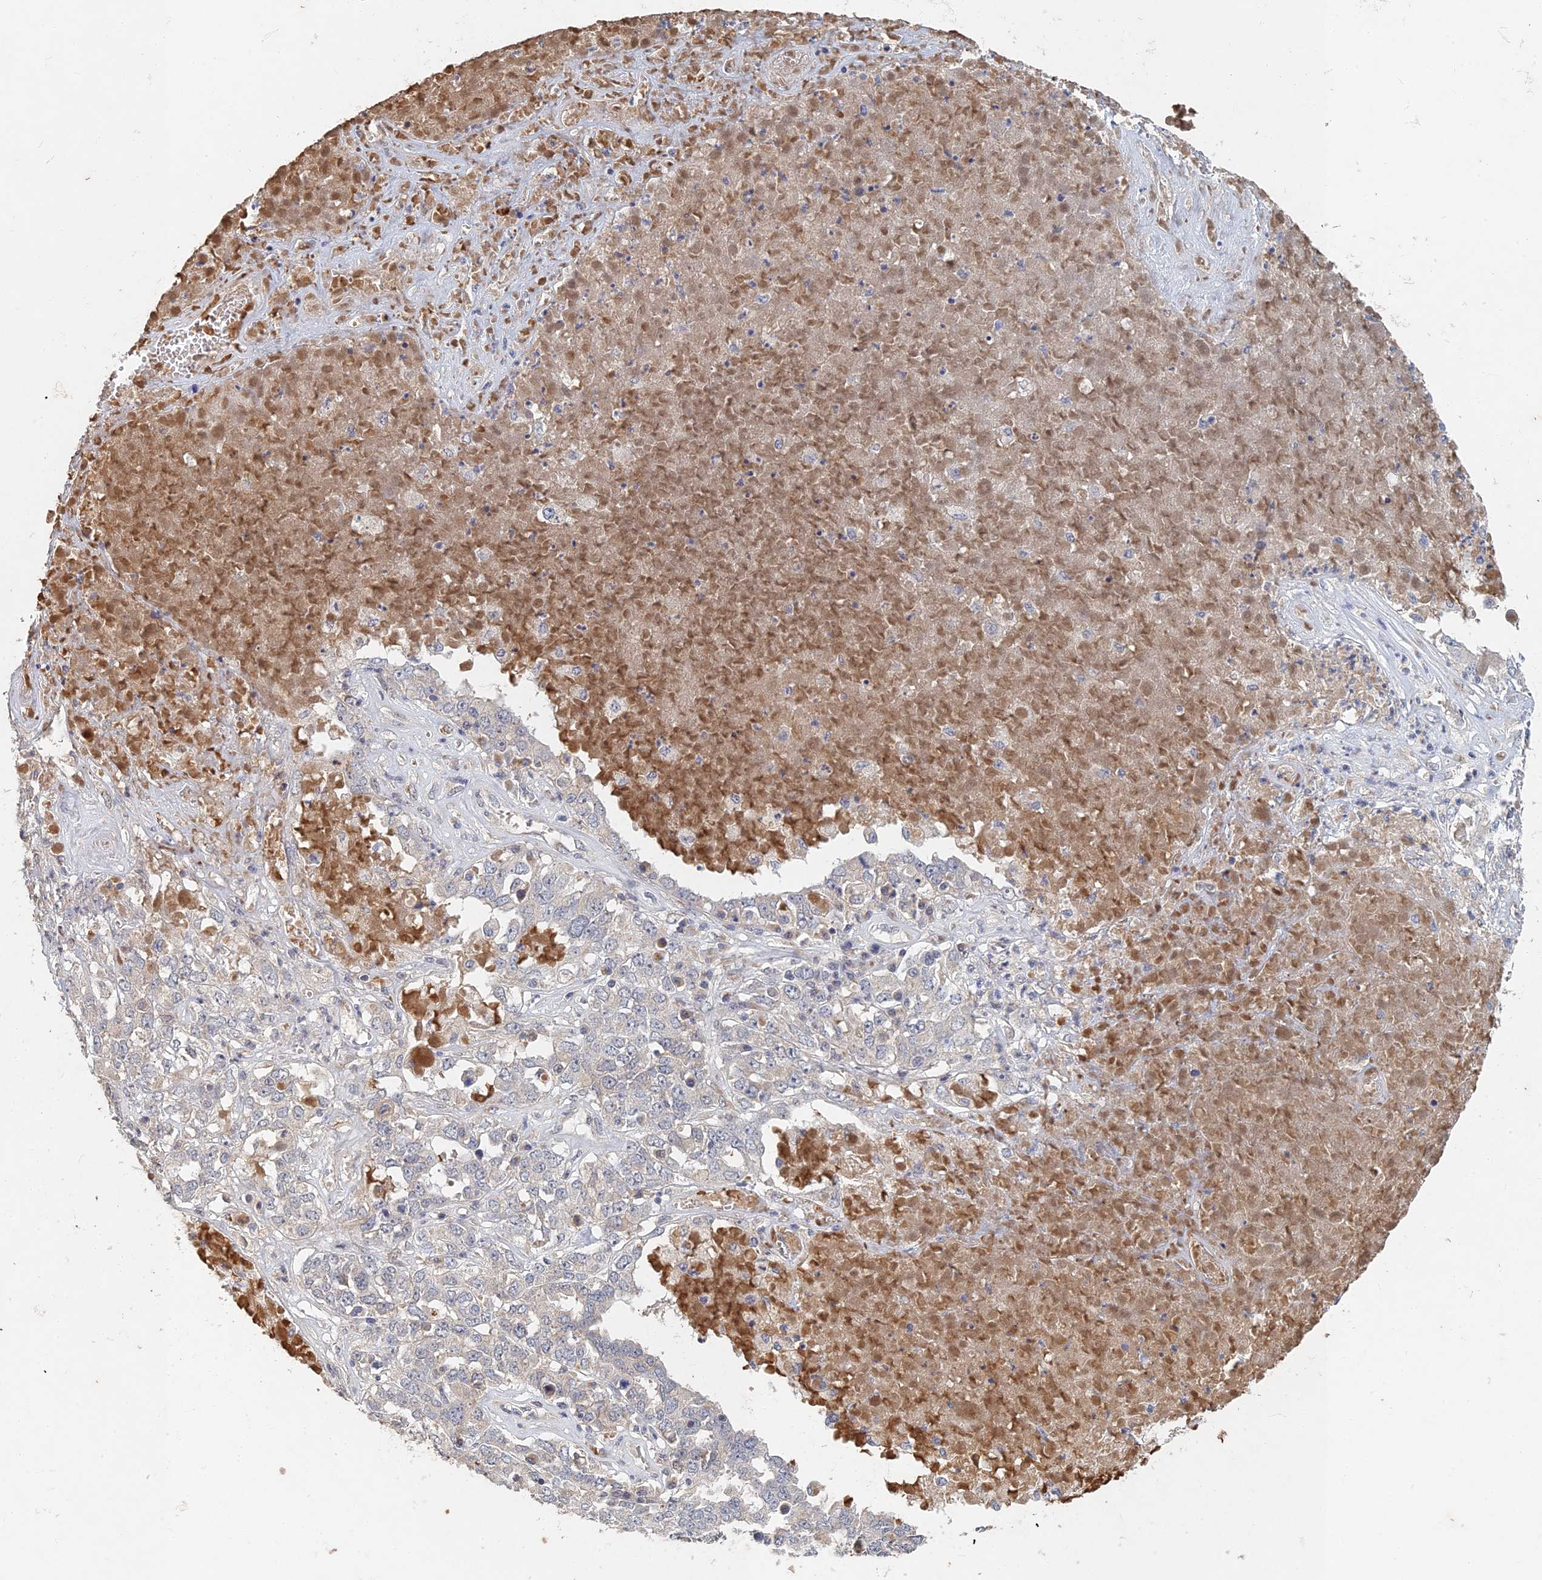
{"staining": {"intensity": "negative", "quantity": "none", "location": "none"}, "tissue": "ovarian cancer", "cell_type": "Tumor cells", "image_type": "cancer", "snomed": [{"axis": "morphology", "description": "Carcinoma, endometroid"}, {"axis": "topography", "description": "Ovary"}], "caption": "There is no significant expression in tumor cells of ovarian endometroid carcinoma.", "gene": "GNA15", "patient": {"sex": "female", "age": 62}}